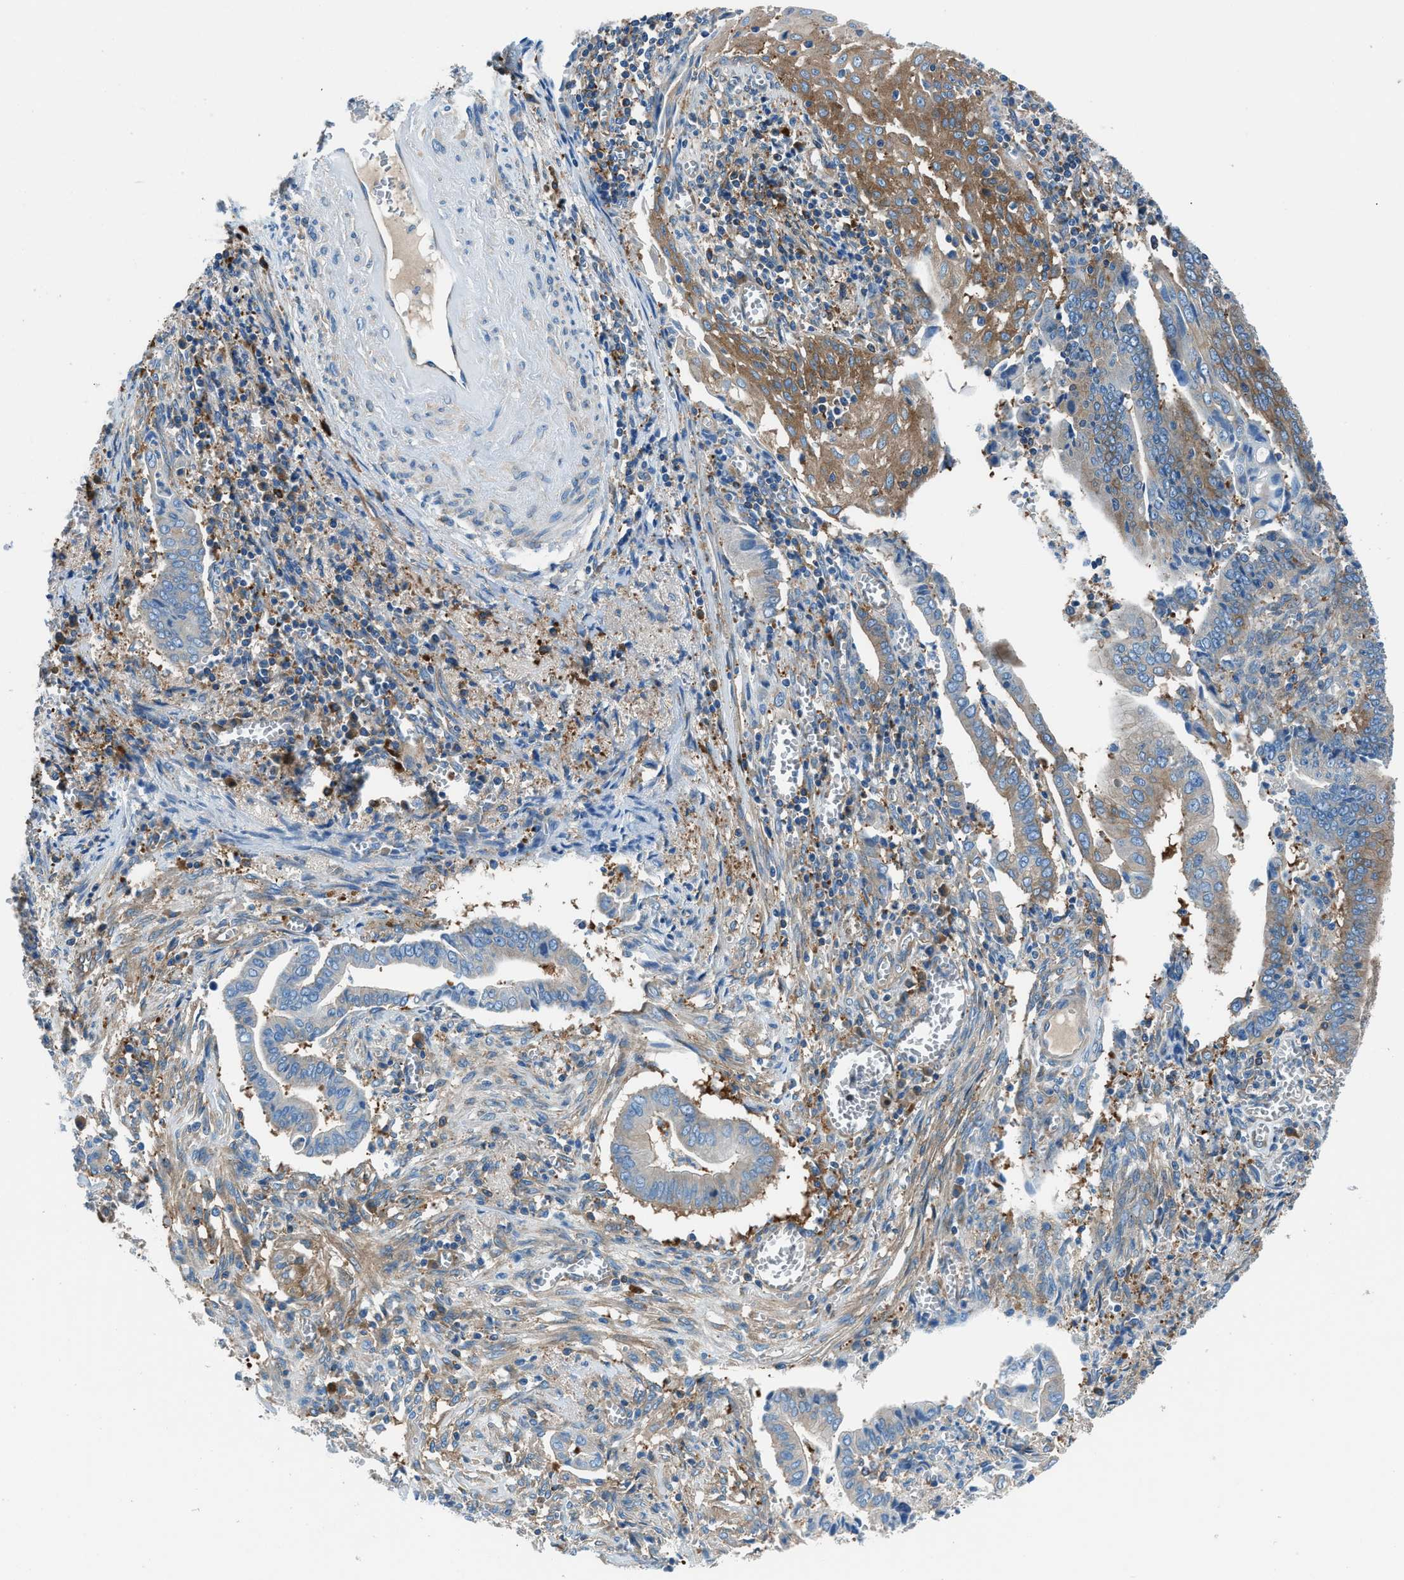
{"staining": {"intensity": "moderate", "quantity": "<25%", "location": "cytoplasmic/membranous"}, "tissue": "cervical cancer", "cell_type": "Tumor cells", "image_type": "cancer", "snomed": [{"axis": "morphology", "description": "Adenocarcinoma, NOS"}, {"axis": "topography", "description": "Cervix"}], "caption": "Human adenocarcinoma (cervical) stained with a brown dye reveals moderate cytoplasmic/membranous positive positivity in about <25% of tumor cells.", "gene": "SARS1", "patient": {"sex": "female", "age": 44}}